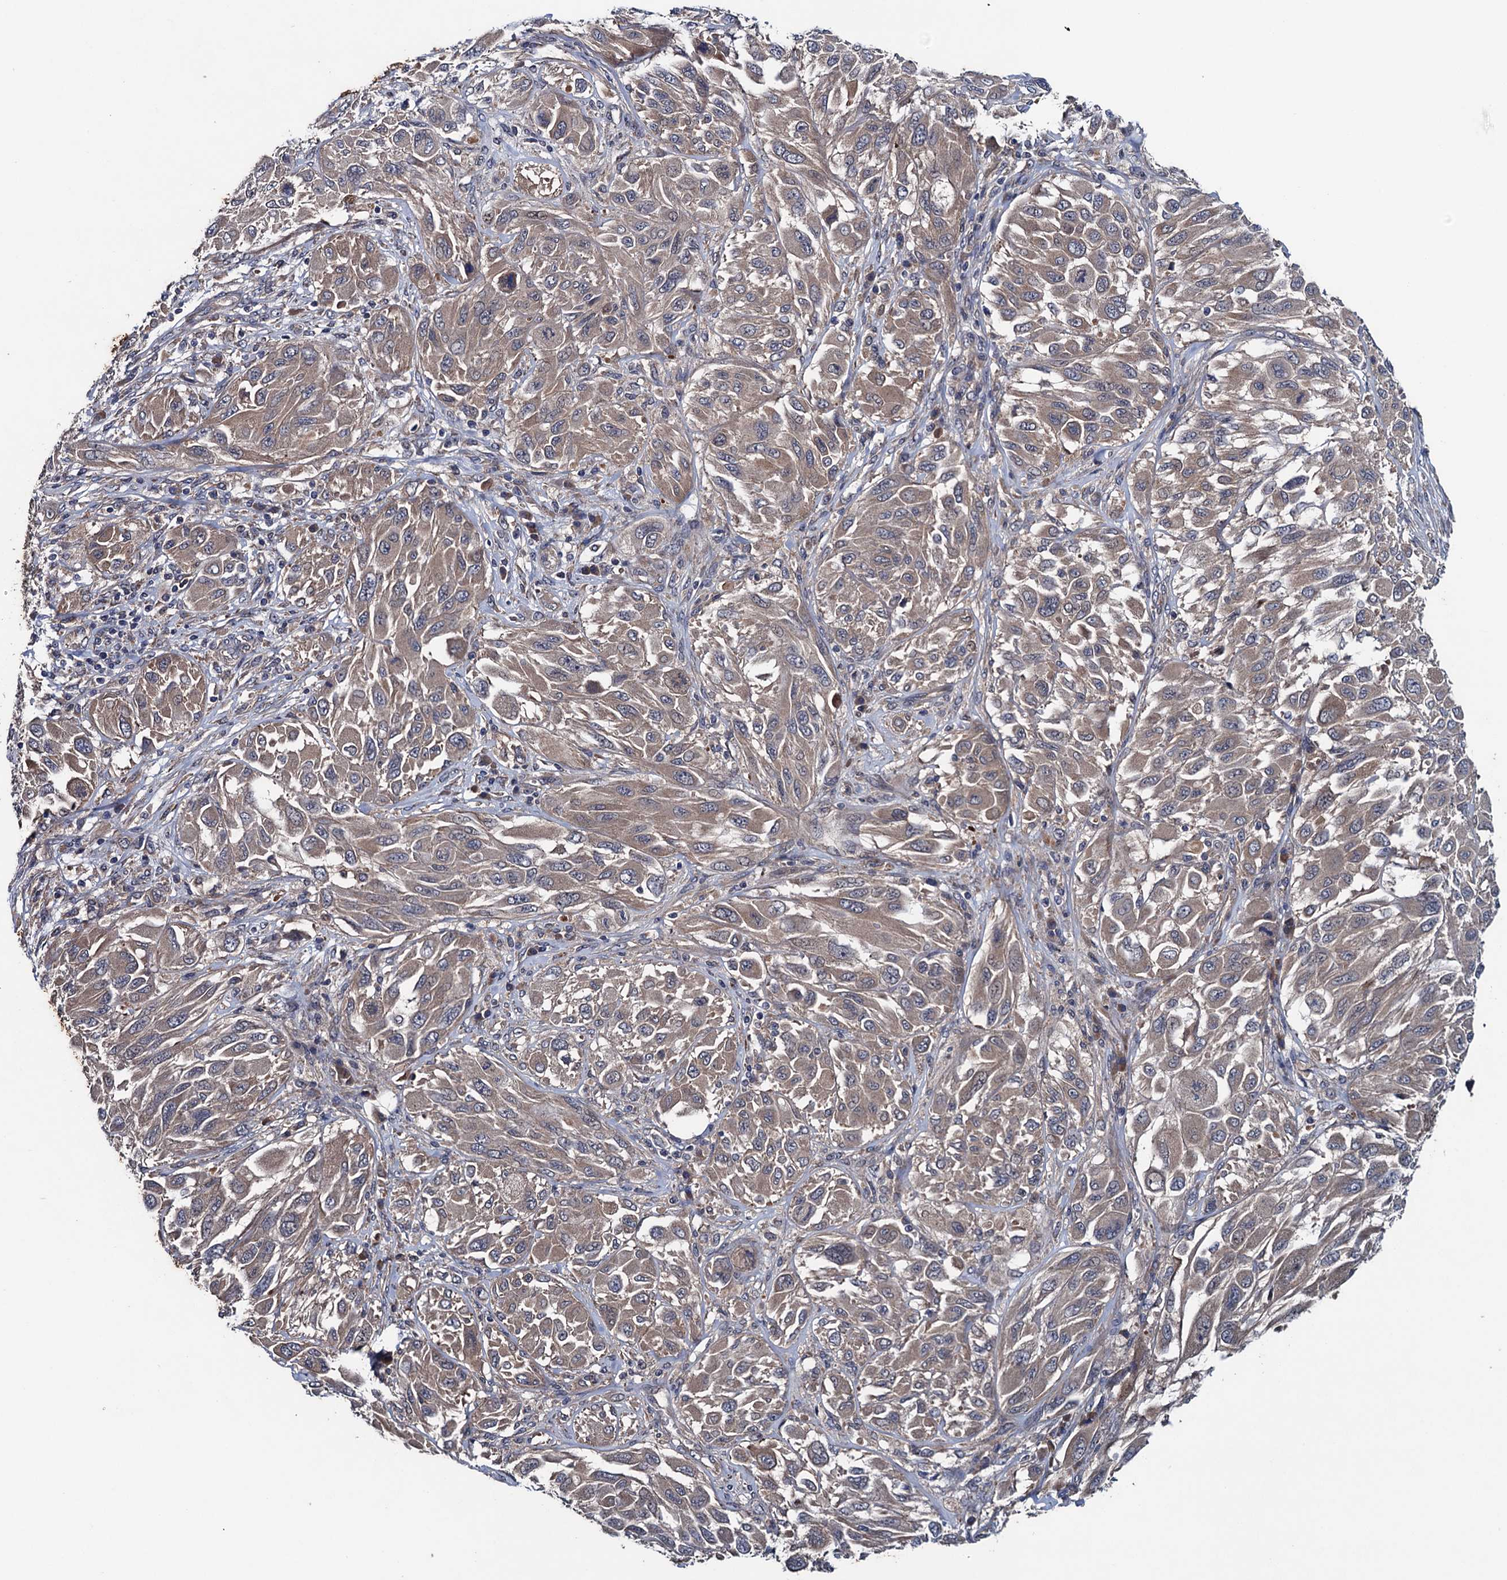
{"staining": {"intensity": "weak", "quantity": ">75%", "location": "cytoplasmic/membranous"}, "tissue": "melanoma", "cell_type": "Tumor cells", "image_type": "cancer", "snomed": [{"axis": "morphology", "description": "Malignant melanoma, NOS"}, {"axis": "topography", "description": "Skin"}], "caption": "Weak cytoplasmic/membranous positivity is identified in about >75% of tumor cells in melanoma.", "gene": "BLTP3B", "patient": {"sex": "female", "age": 91}}